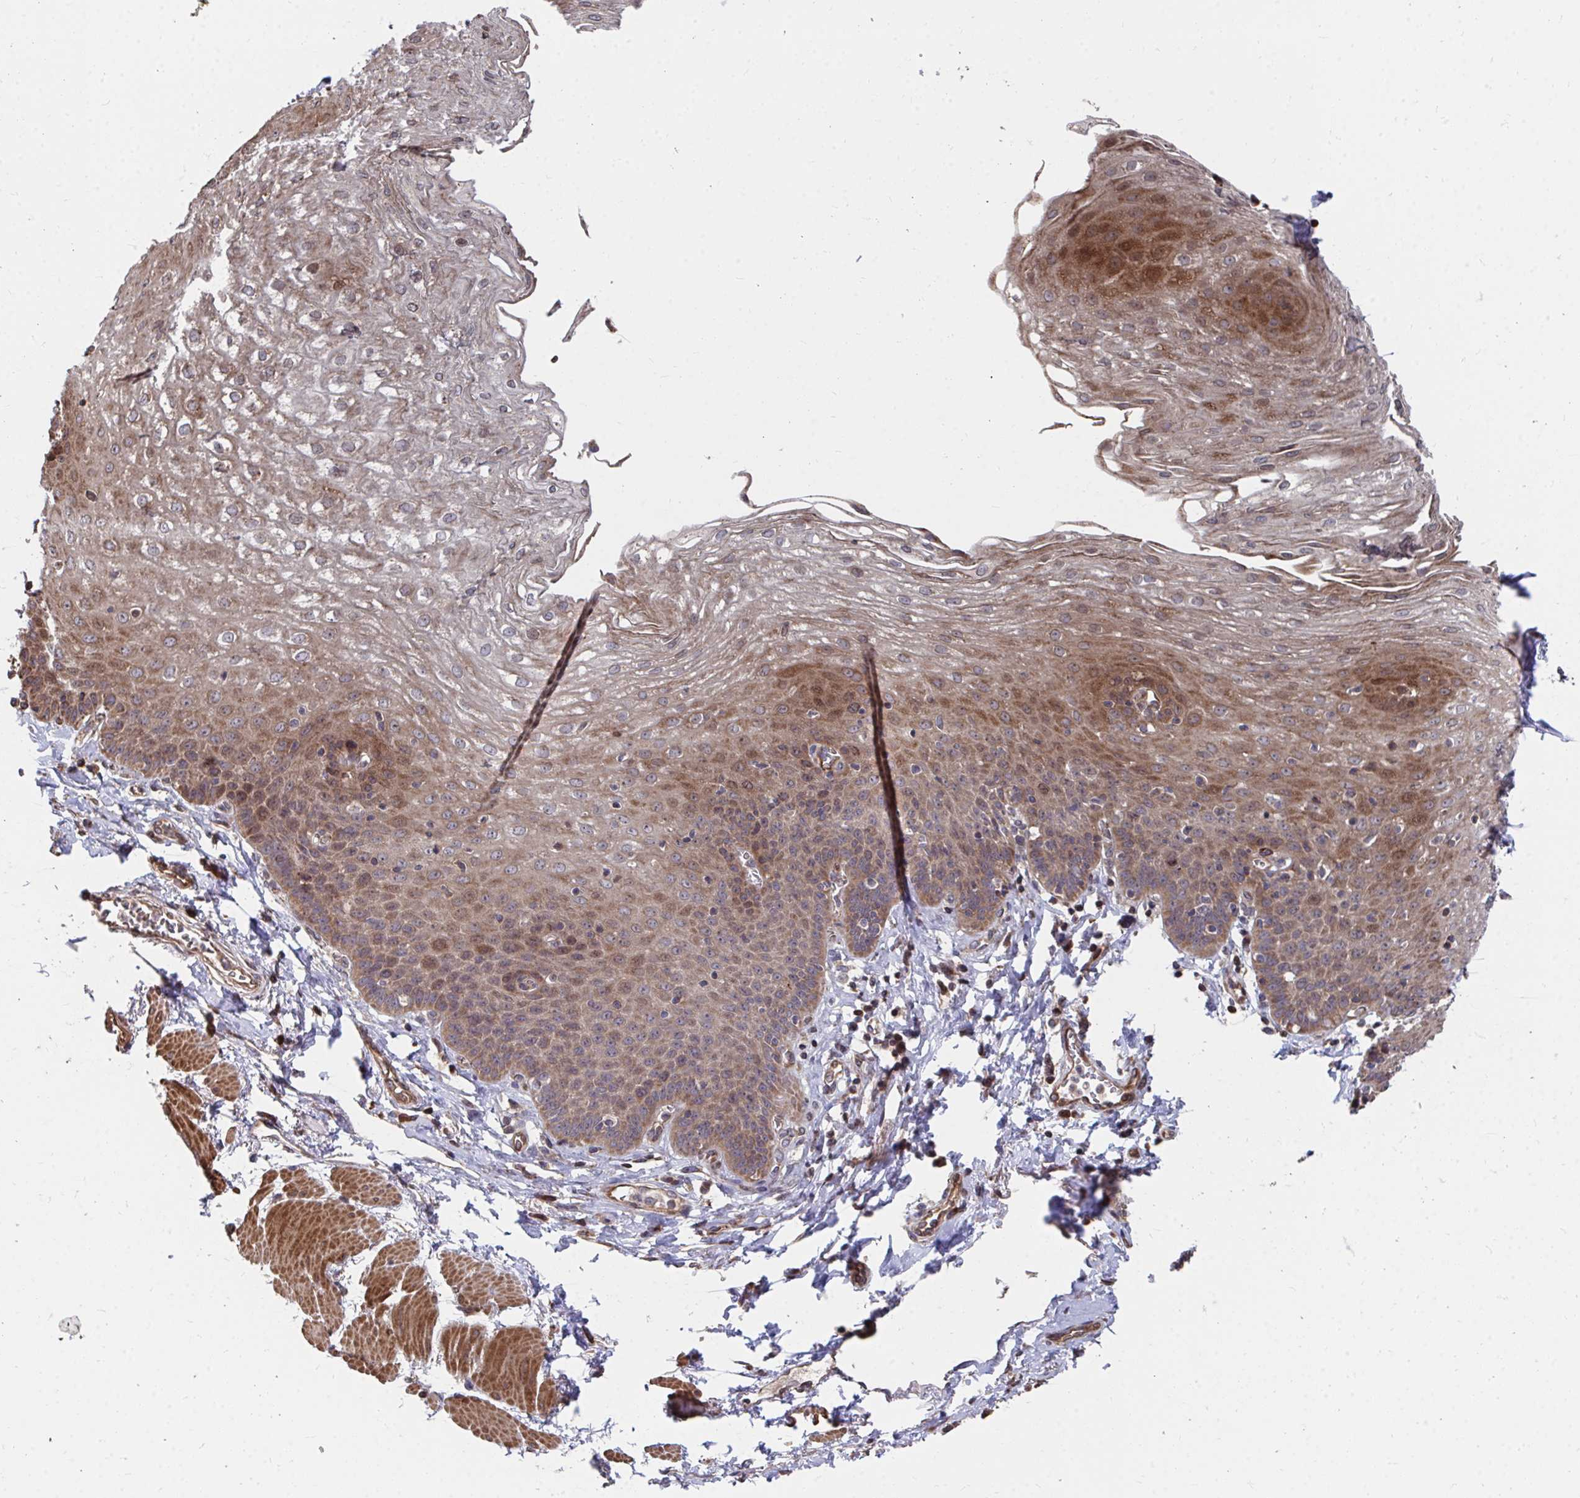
{"staining": {"intensity": "moderate", "quantity": ">75%", "location": "cytoplasmic/membranous"}, "tissue": "esophagus", "cell_type": "Squamous epithelial cells", "image_type": "normal", "snomed": [{"axis": "morphology", "description": "Normal tissue, NOS"}, {"axis": "topography", "description": "Esophagus"}], "caption": "Moderate cytoplasmic/membranous protein expression is present in approximately >75% of squamous epithelial cells in esophagus. The protein is stained brown, and the nuclei are stained in blue (DAB (3,3'-diaminobenzidine) IHC with brightfield microscopy, high magnification).", "gene": "FAM89A", "patient": {"sex": "female", "age": 81}}